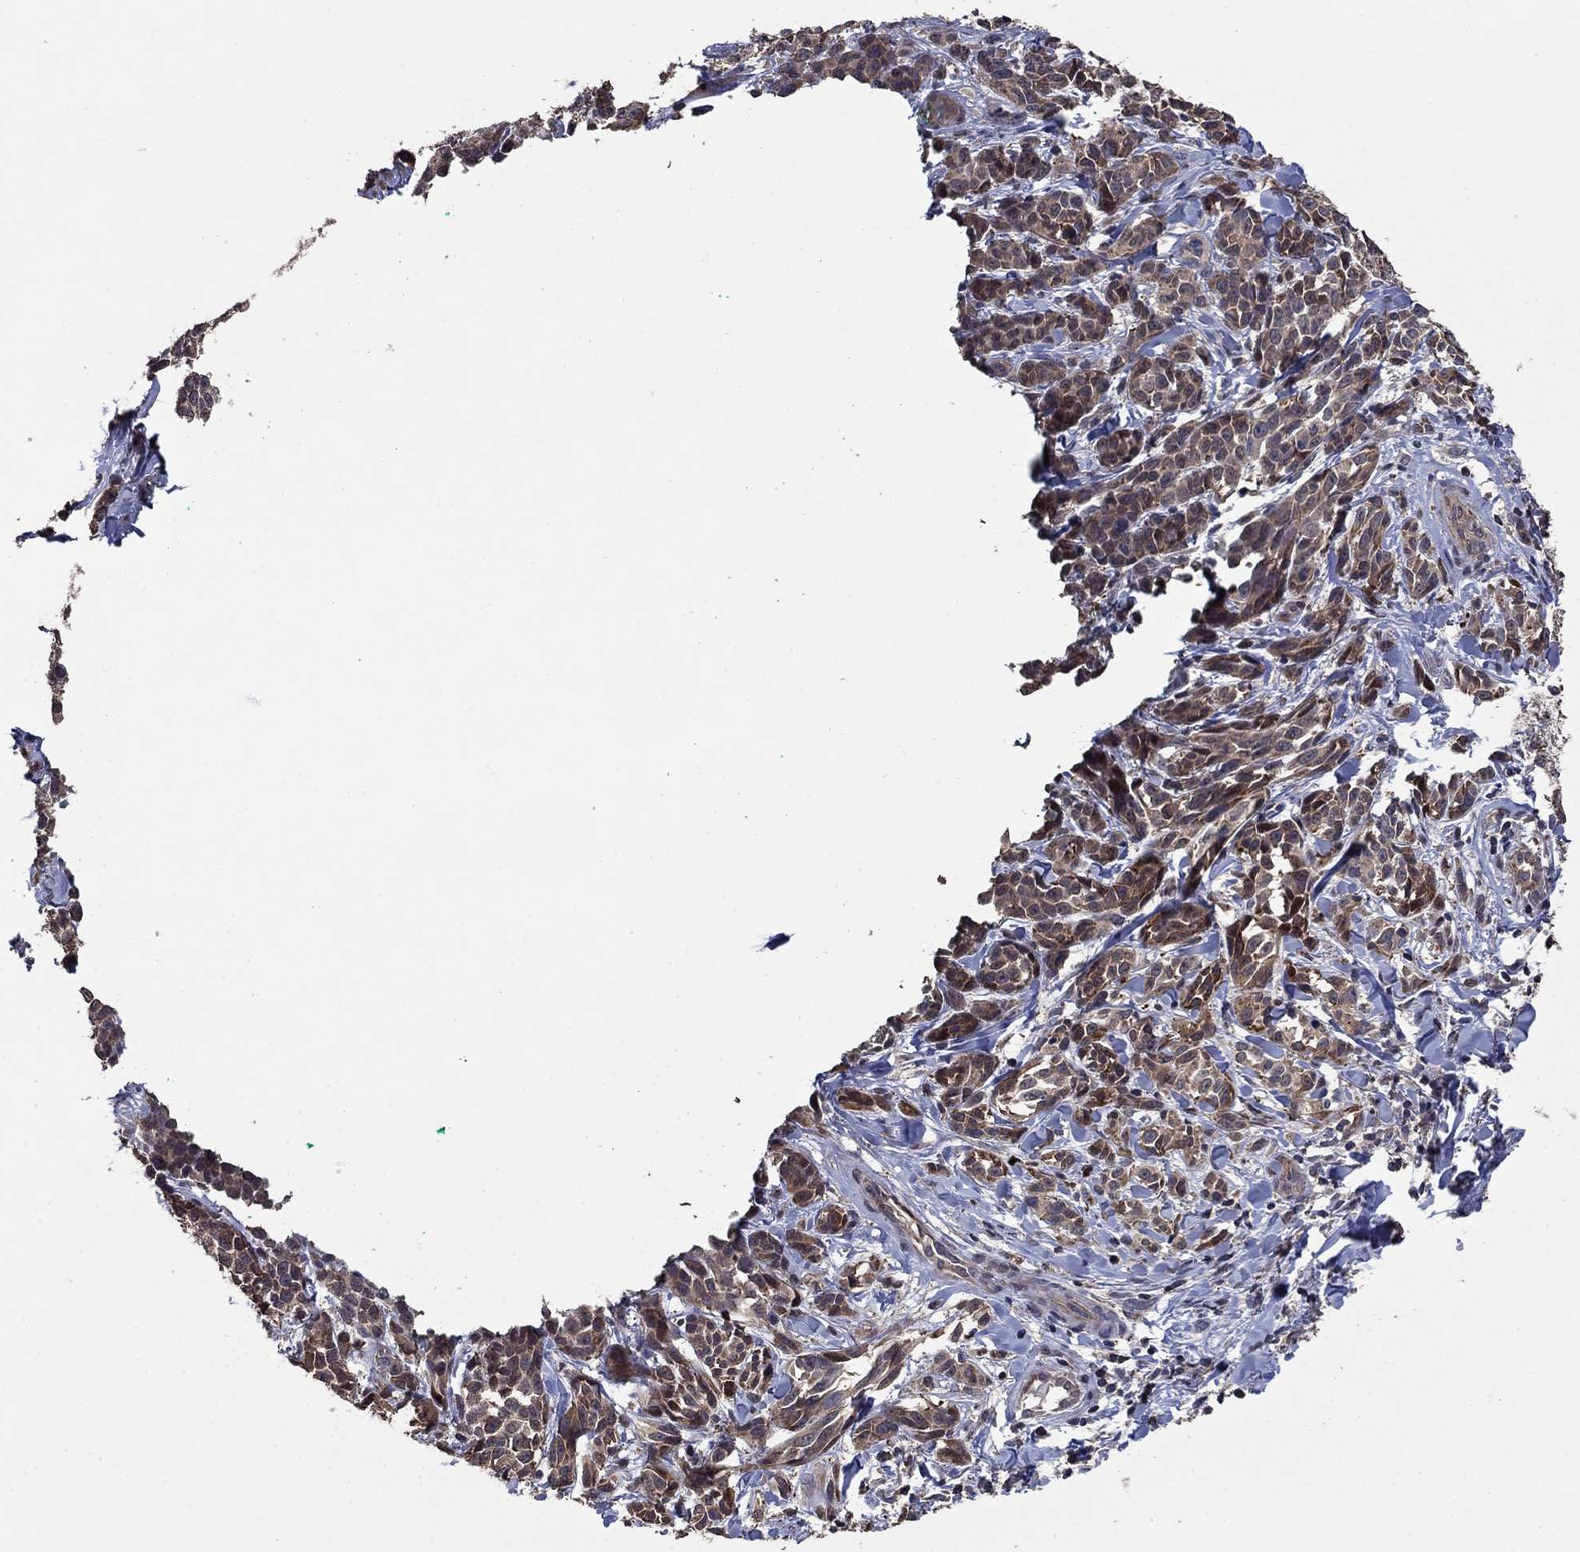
{"staining": {"intensity": "moderate", "quantity": "<25%", "location": "cytoplasmic/membranous"}, "tissue": "melanoma", "cell_type": "Tumor cells", "image_type": "cancer", "snomed": [{"axis": "morphology", "description": "Malignant melanoma, NOS"}, {"axis": "topography", "description": "Skin"}], "caption": "Human malignant melanoma stained with a protein marker shows moderate staining in tumor cells.", "gene": "DVL1", "patient": {"sex": "female", "age": 88}}